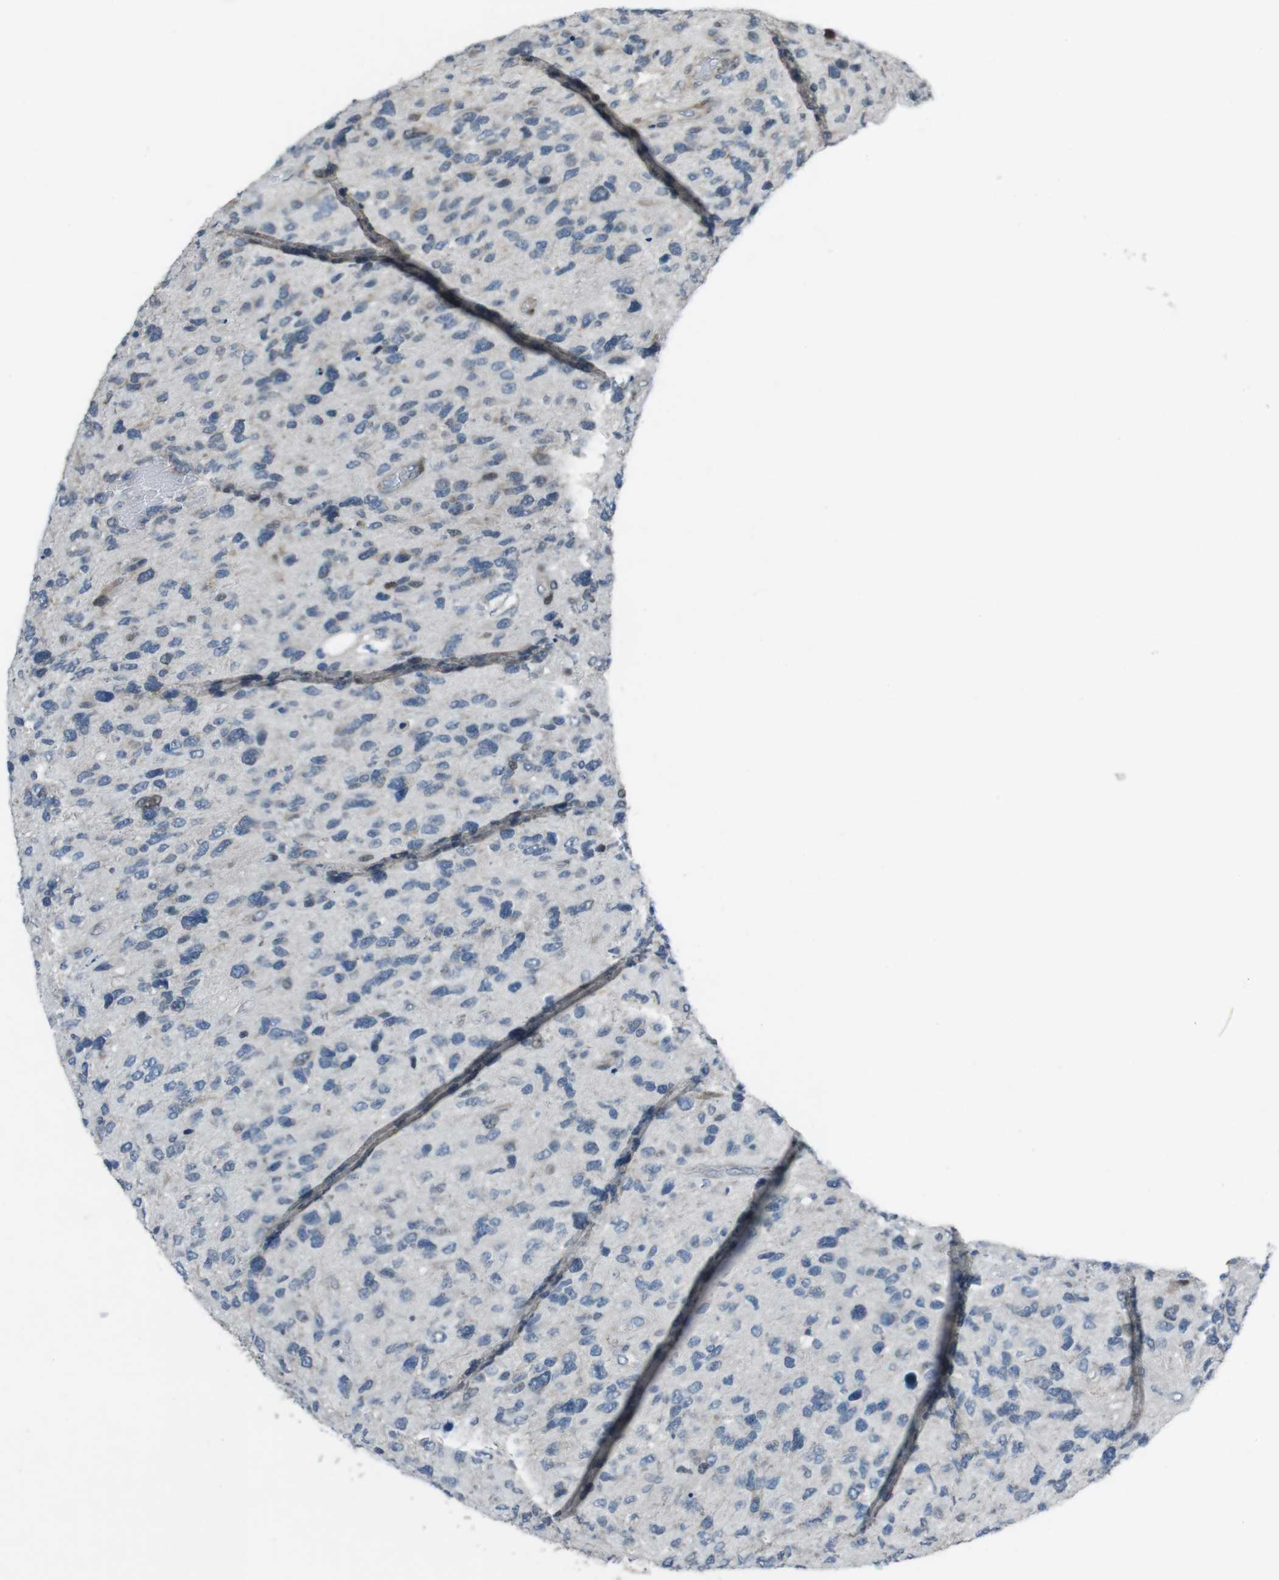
{"staining": {"intensity": "negative", "quantity": "none", "location": "none"}, "tissue": "glioma", "cell_type": "Tumor cells", "image_type": "cancer", "snomed": [{"axis": "morphology", "description": "Glioma, malignant, High grade"}, {"axis": "topography", "description": "Brain"}], "caption": "Tumor cells show no significant protein positivity in glioma.", "gene": "PBRM1", "patient": {"sex": "female", "age": 58}}